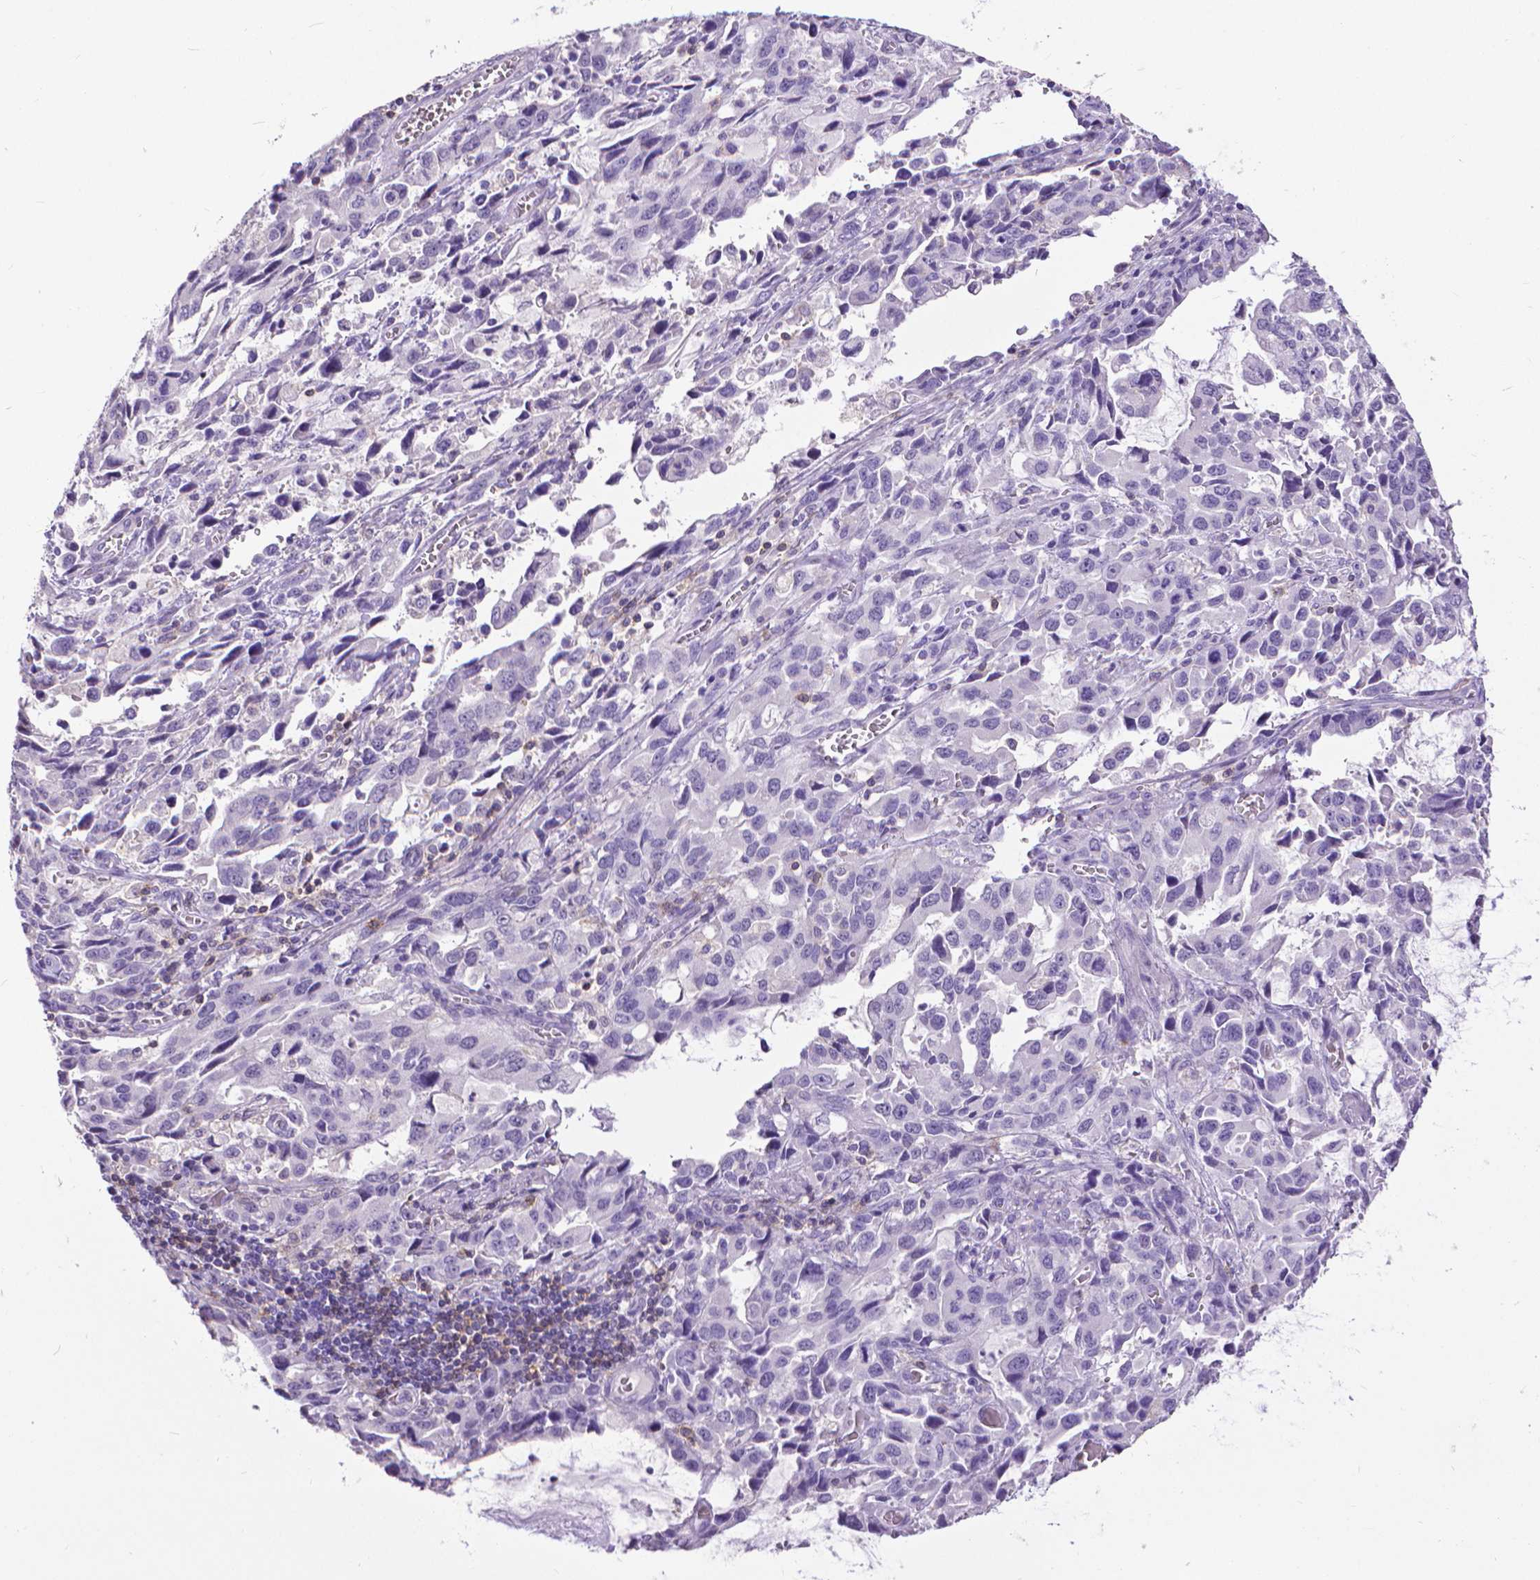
{"staining": {"intensity": "negative", "quantity": "none", "location": "none"}, "tissue": "stomach cancer", "cell_type": "Tumor cells", "image_type": "cancer", "snomed": [{"axis": "morphology", "description": "Adenocarcinoma, NOS"}, {"axis": "topography", "description": "Stomach, upper"}], "caption": "Immunohistochemistry photomicrograph of neoplastic tissue: stomach adenocarcinoma stained with DAB (3,3'-diaminobenzidine) demonstrates no significant protein staining in tumor cells. (Stains: DAB (3,3'-diaminobenzidine) immunohistochemistry with hematoxylin counter stain, Microscopy: brightfield microscopy at high magnification).", "gene": "CD4", "patient": {"sex": "male", "age": 85}}